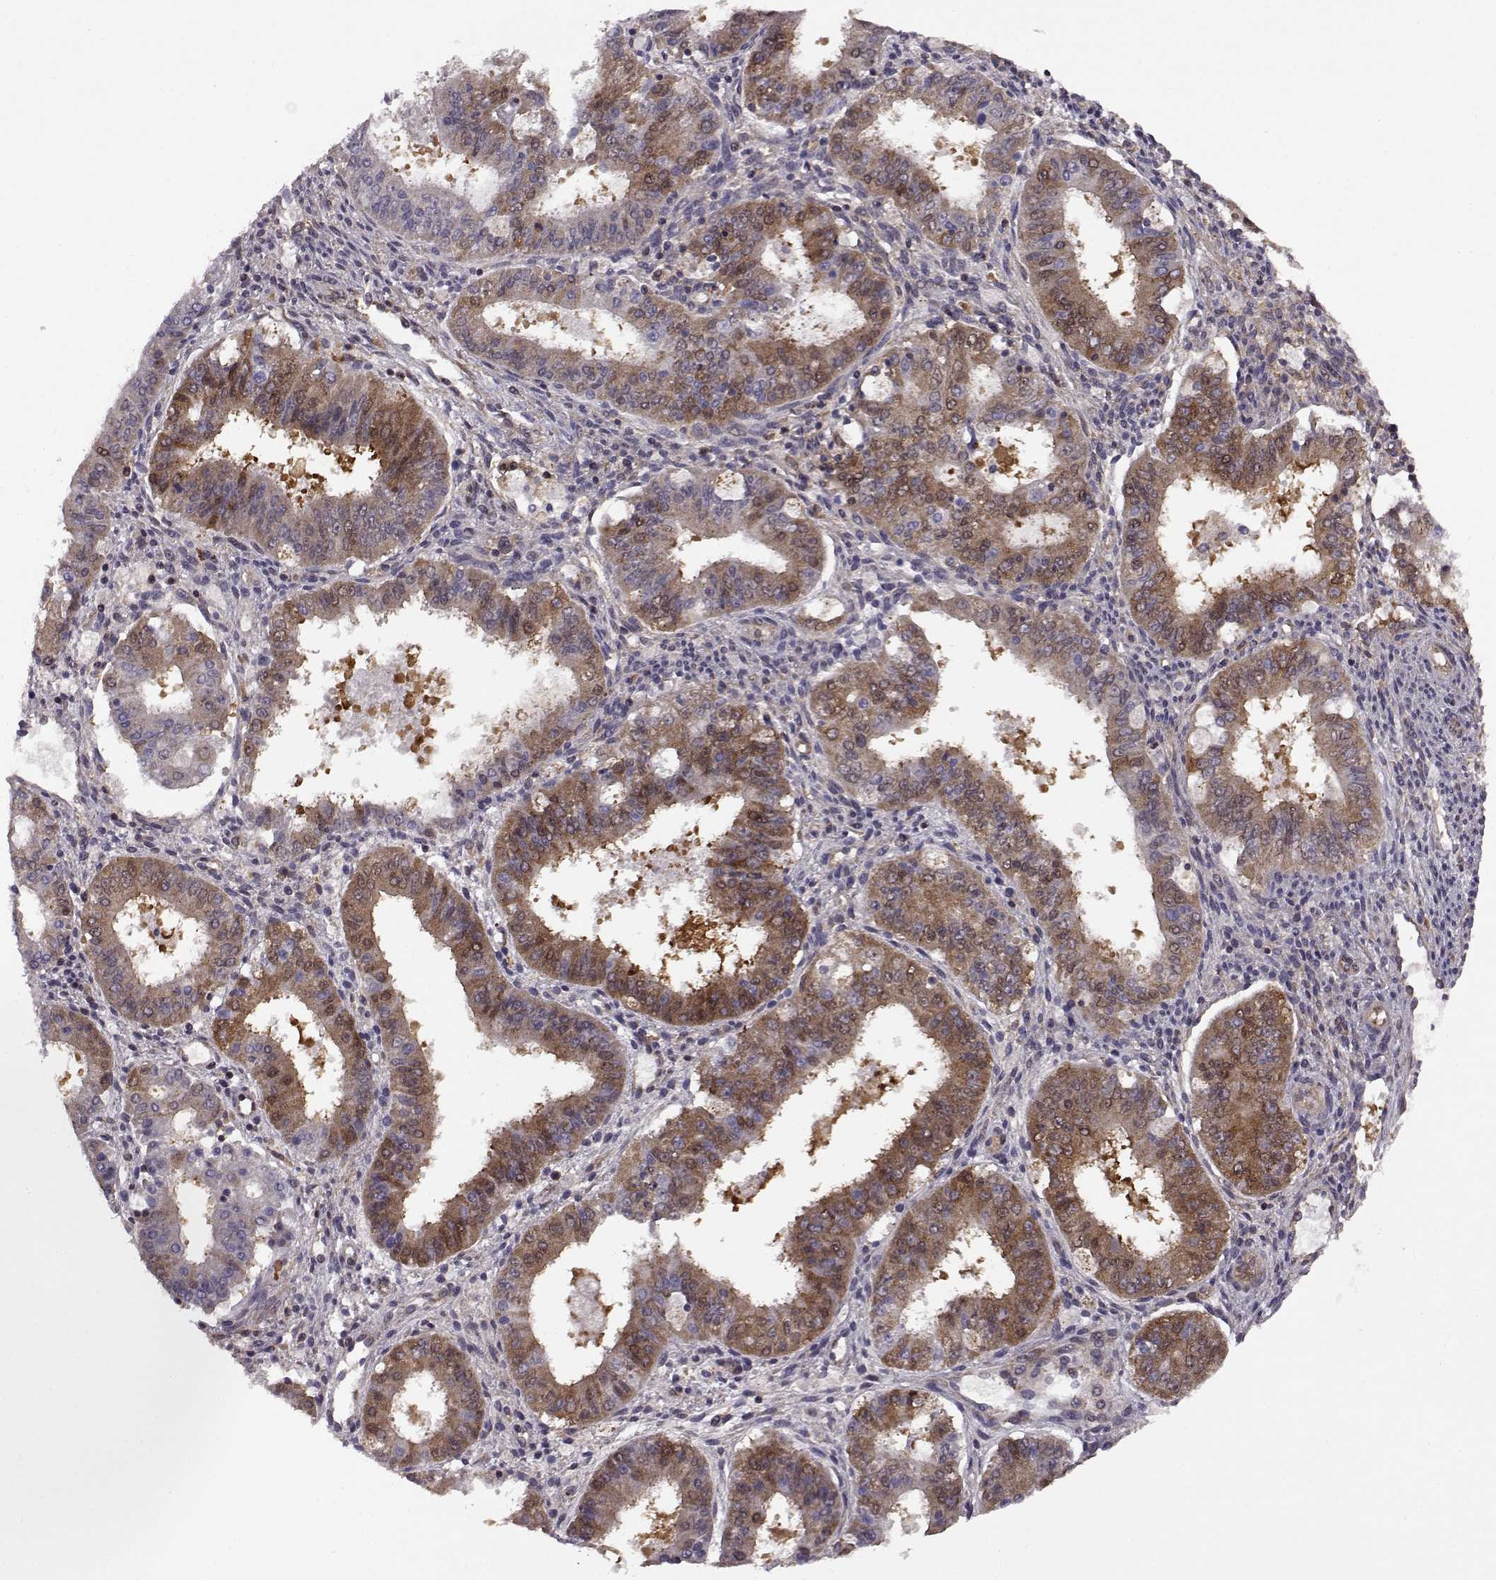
{"staining": {"intensity": "strong", "quantity": ">75%", "location": "cytoplasmic/membranous"}, "tissue": "ovarian cancer", "cell_type": "Tumor cells", "image_type": "cancer", "snomed": [{"axis": "morphology", "description": "Carcinoma, endometroid"}, {"axis": "topography", "description": "Ovary"}], "caption": "Endometroid carcinoma (ovarian) stained for a protein exhibits strong cytoplasmic/membranous positivity in tumor cells. The staining was performed using DAB to visualize the protein expression in brown, while the nuclei were stained in blue with hematoxylin (Magnification: 20x).", "gene": "URI1", "patient": {"sex": "female", "age": 42}}